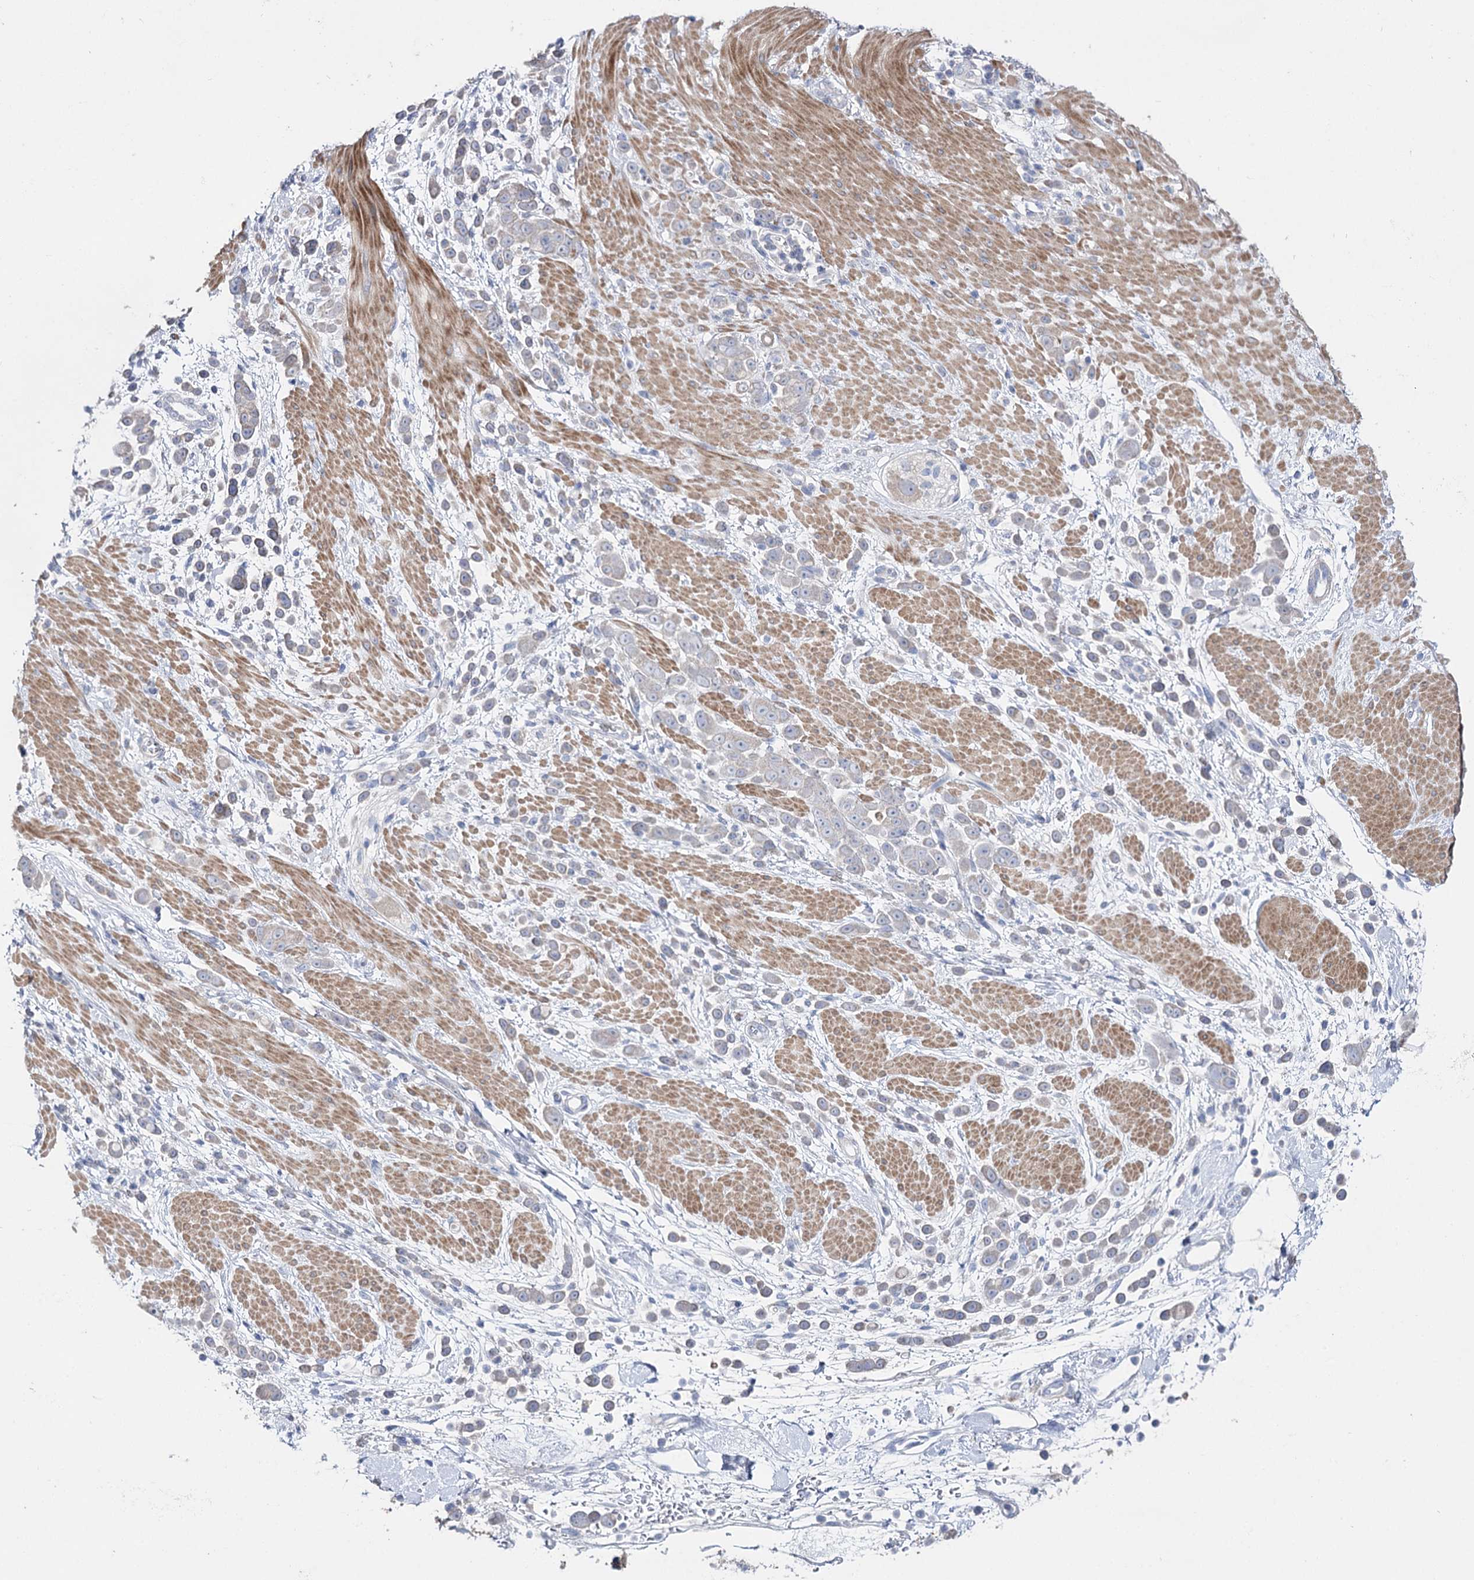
{"staining": {"intensity": "negative", "quantity": "none", "location": "none"}, "tissue": "pancreatic cancer", "cell_type": "Tumor cells", "image_type": "cancer", "snomed": [{"axis": "morphology", "description": "Normal tissue, NOS"}, {"axis": "morphology", "description": "Adenocarcinoma, NOS"}, {"axis": "topography", "description": "Pancreas"}], "caption": "Immunohistochemistry (IHC) histopathology image of neoplastic tissue: pancreatic cancer (adenocarcinoma) stained with DAB shows no significant protein staining in tumor cells. (DAB (3,3'-diaminobenzidine) immunohistochemistry (IHC) visualized using brightfield microscopy, high magnification).", "gene": "NRAP", "patient": {"sex": "female", "age": 64}}